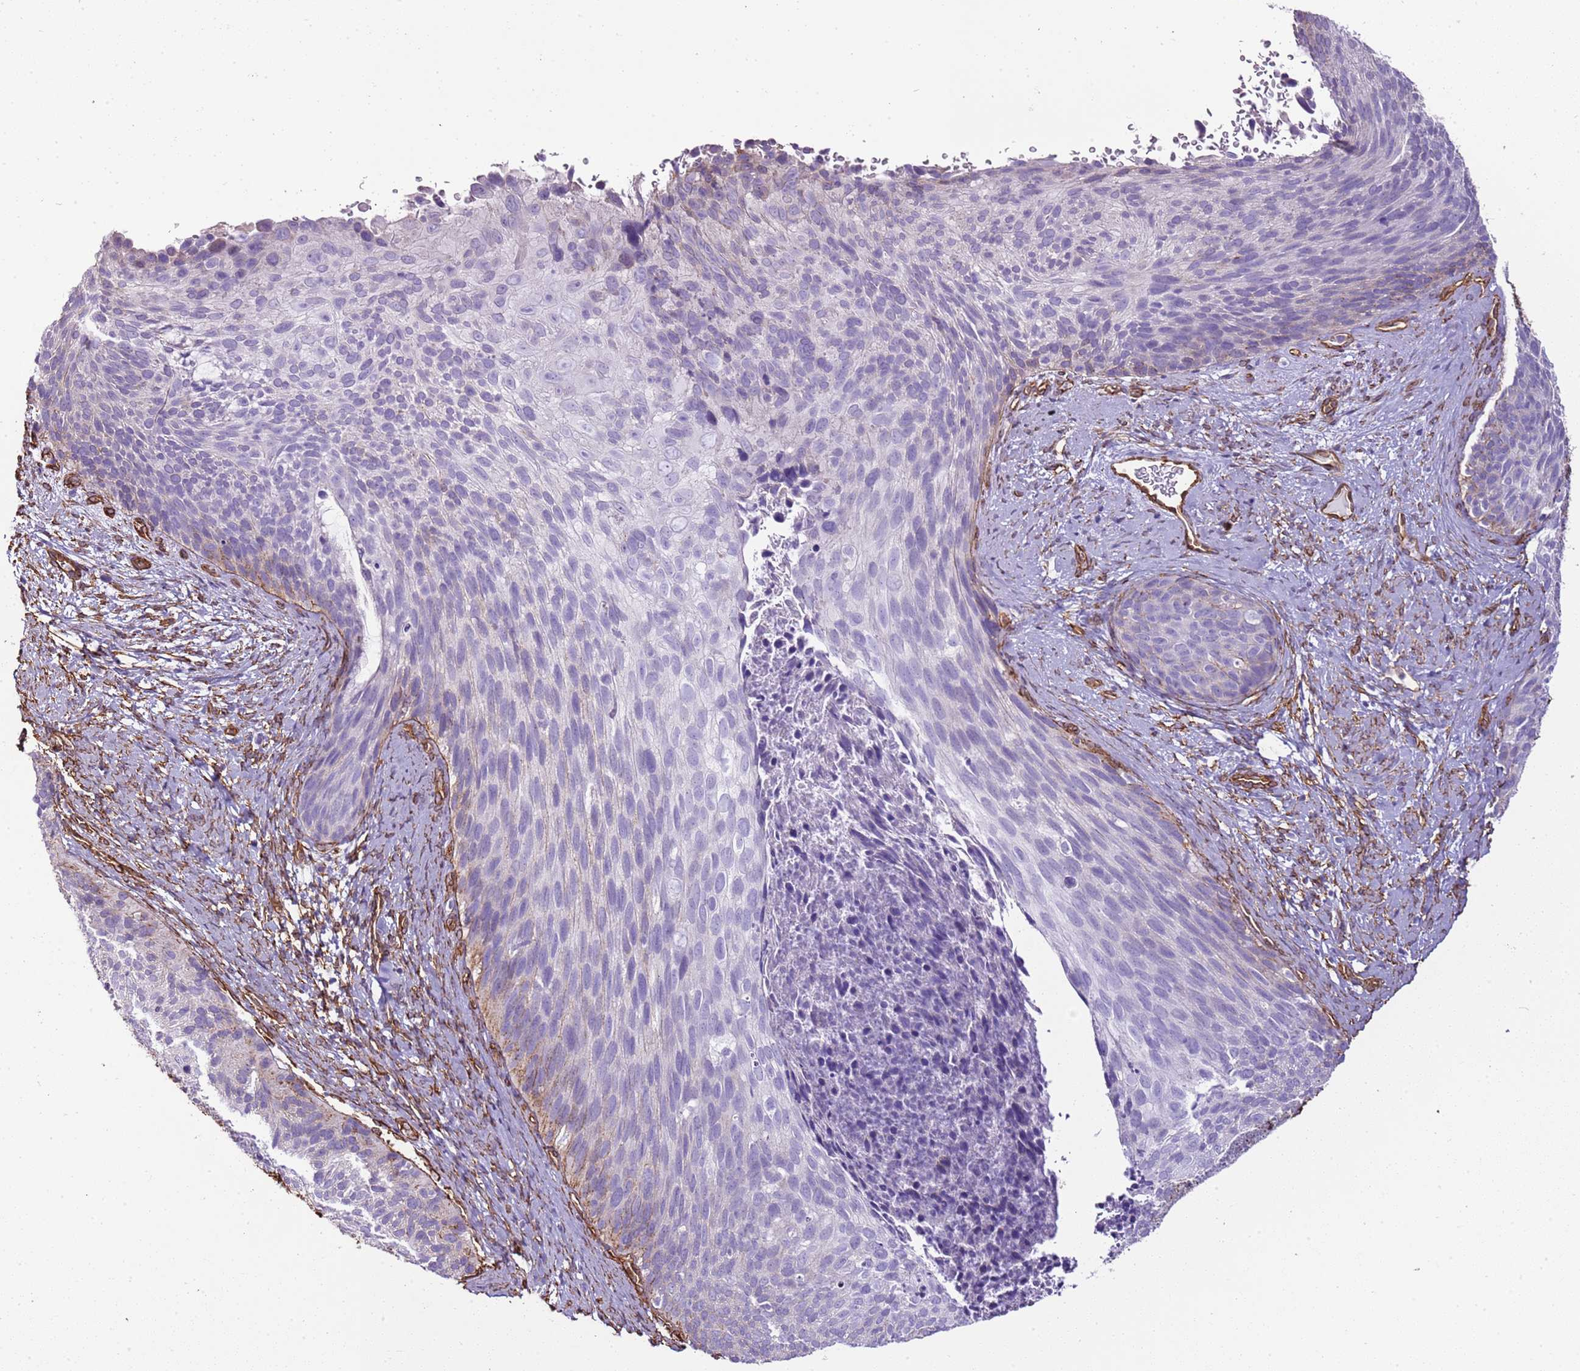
{"staining": {"intensity": "negative", "quantity": "none", "location": "none"}, "tissue": "cervical cancer", "cell_type": "Tumor cells", "image_type": "cancer", "snomed": [{"axis": "morphology", "description": "Squamous cell carcinoma, NOS"}, {"axis": "topography", "description": "Cervix"}], "caption": "Tumor cells are negative for brown protein staining in squamous cell carcinoma (cervical).", "gene": "CTDSPL", "patient": {"sex": "female", "age": 80}}